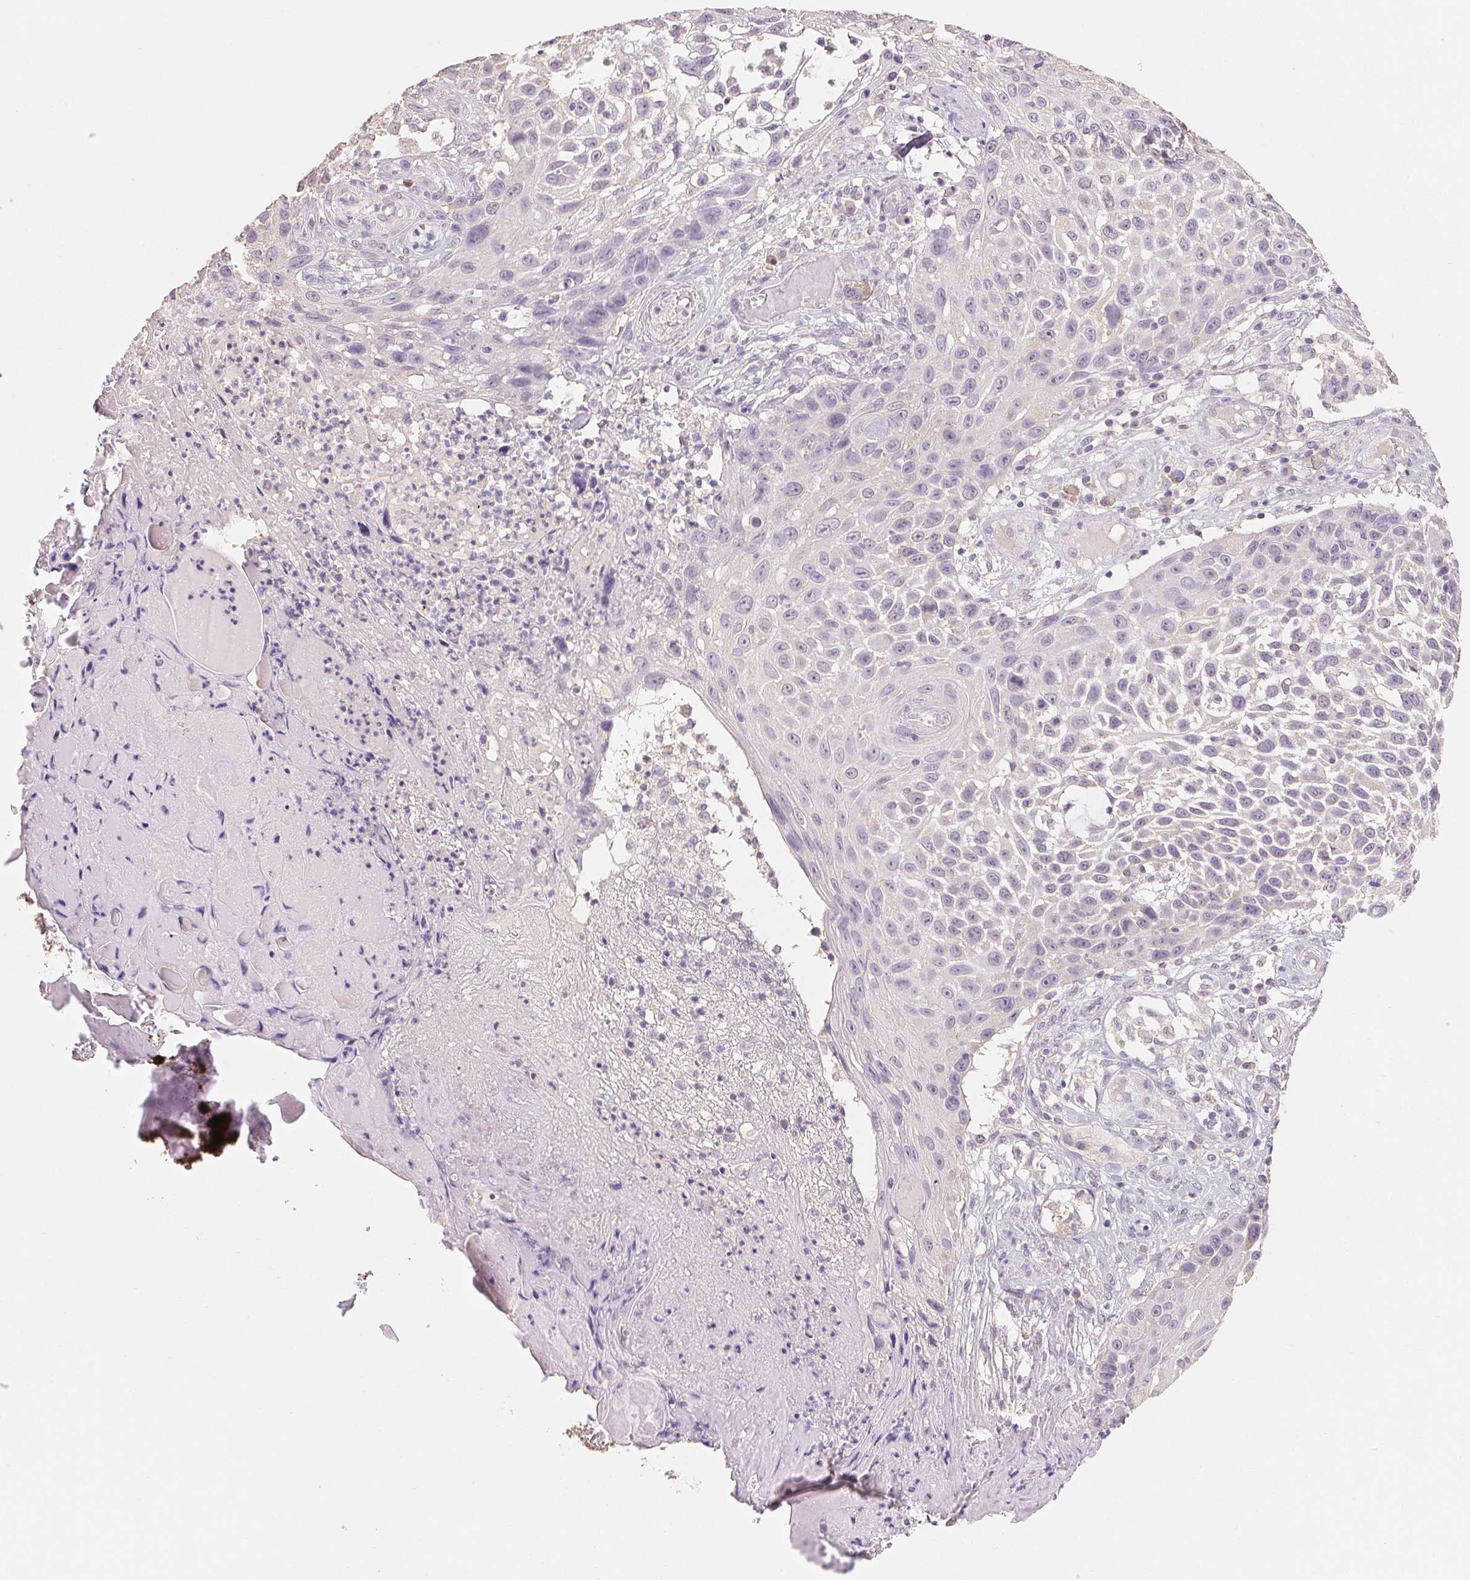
{"staining": {"intensity": "negative", "quantity": "none", "location": "none"}, "tissue": "skin cancer", "cell_type": "Tumor cells", "image_type": "cancer", "snomed": [{"axis": "morphology", "description": "Squamous cell carcinoma, NOS"}, {"axis": "topography", "description": "Skin"}], "caption": "IHC image of human skin cancer stained for a protein (brown), which reveals no staining in tumor cells.", "gene": "MAP7D2", "patient": {"sex": "male", "age": 92}}